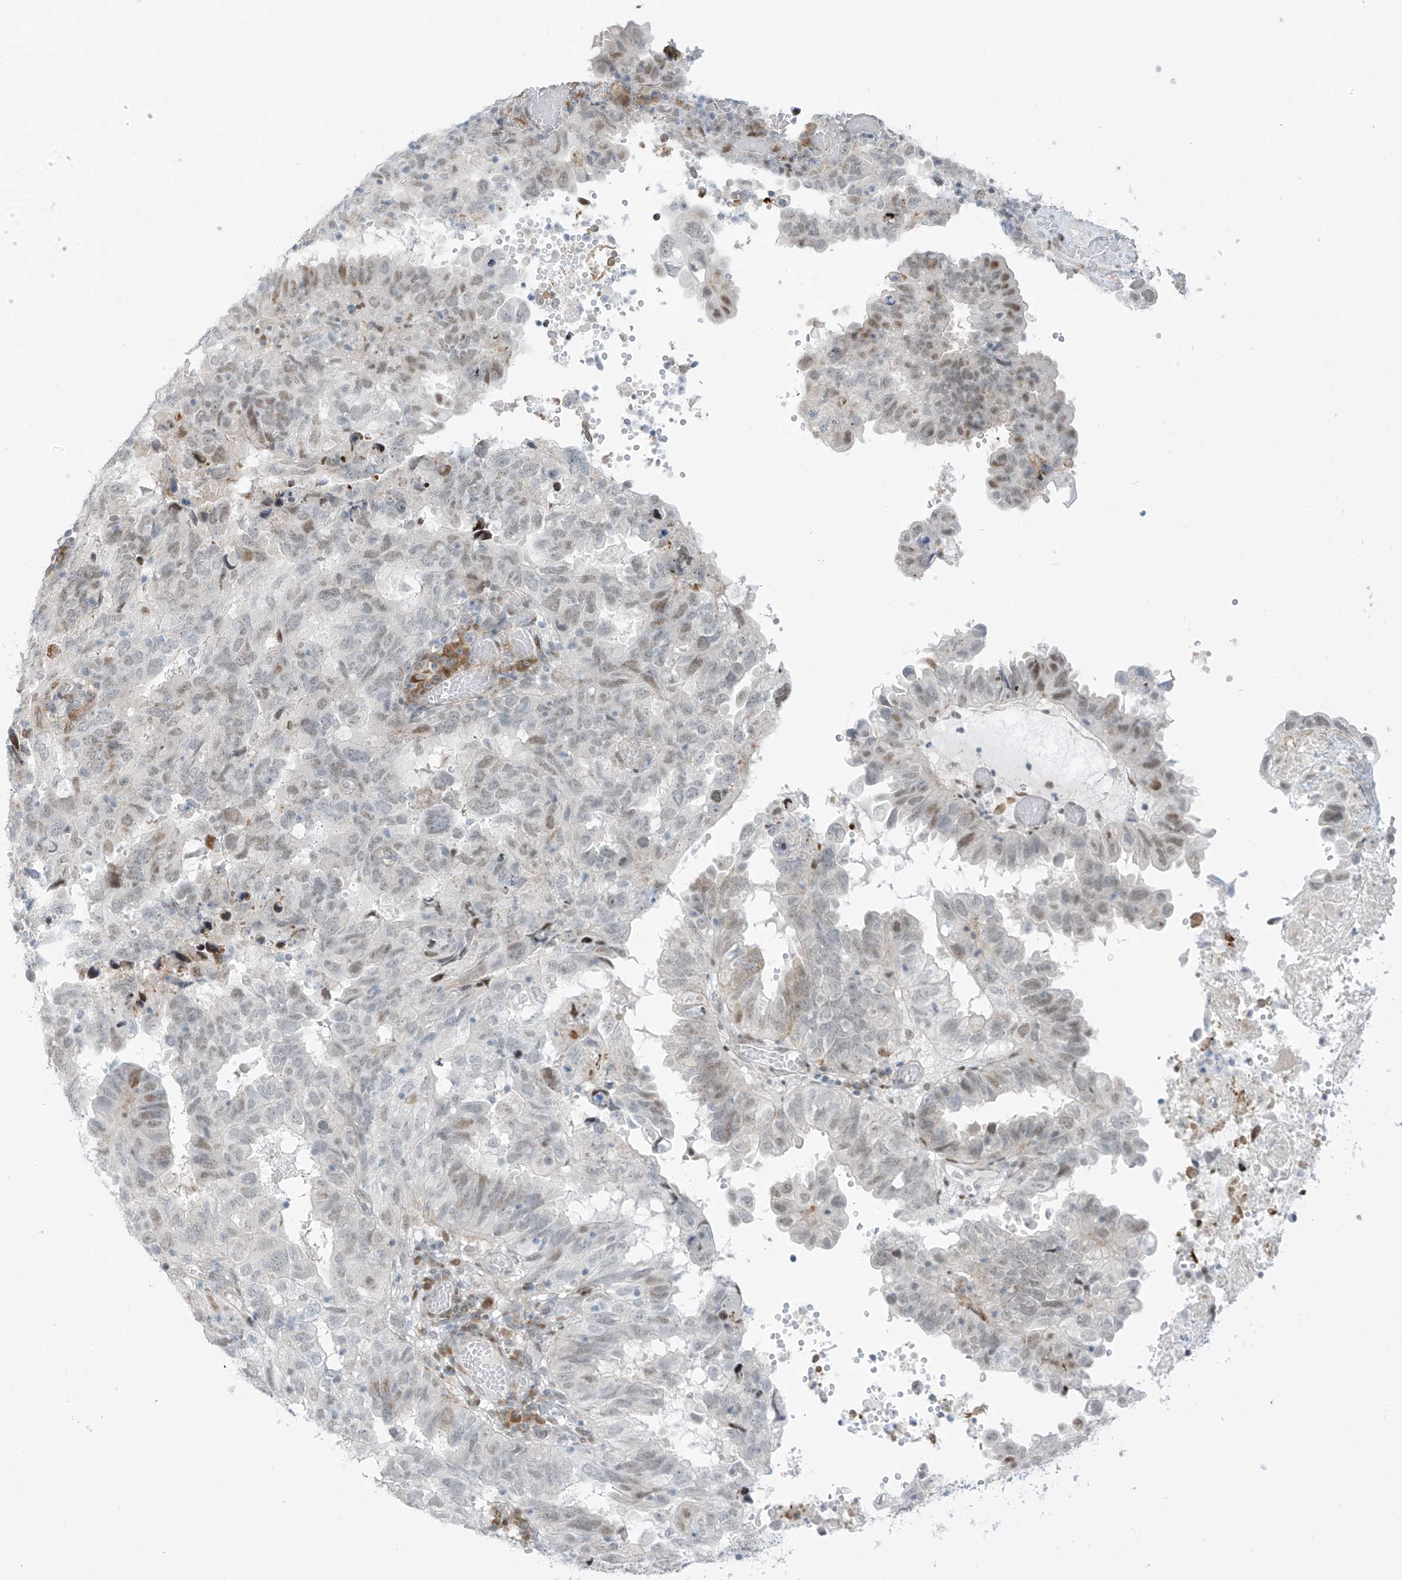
{"staining": {"intensity": "weak", "quantity": "<25%", "location": "nuclear"}, "tissue": "endometrial cancer", "cell_type": "Tumor cells", "image_type": "cancer", "snomed": [{"axis": "morphology", "description": "Adenocarcinoma, NOS"}, {"axis": "topography", "description": "Uterus"}], "caption": "Immunohistochemical staining of human endometrial adenocarcinoma shows no significant staining in tumor cells.", "gene": "LIN9", "patient": {"sex": "female", "age": 77}}